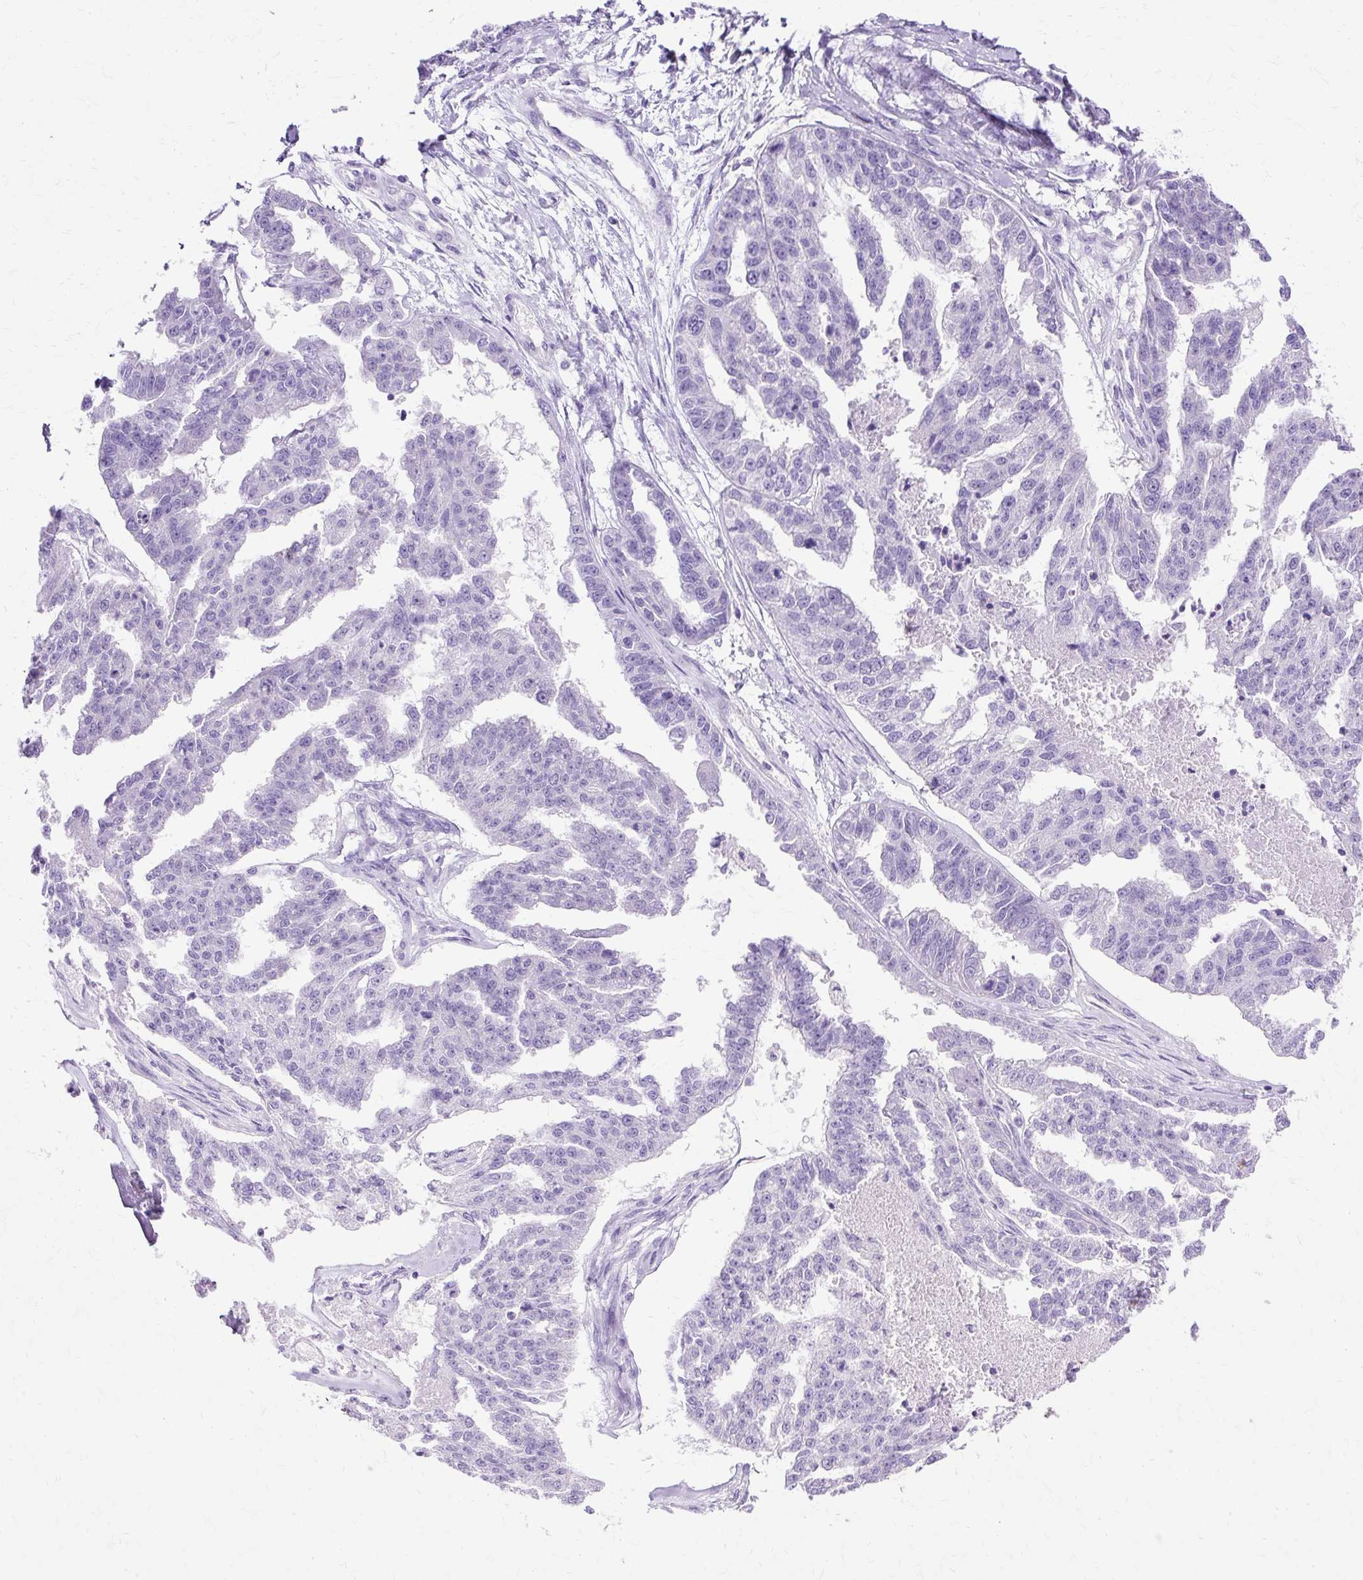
{"staining": {"intensity": "negative", "quantity": "none", "location": "none"}, "tissue": "ovarian cancer", "cell_type": "Tumor cells", "image_type": "cancer", "snomed": [{"axis": "morphology", "description": "Cystadenocarcinoma, serous, NOS"}, {"axis": "topography", "description": "Ovary"}], "caption": "The photomicrograph demonstrates no staining of tumor cells in ovarian cancer.", "gene": "MYO6", "patient": {"sex": "female", "age": 58}}